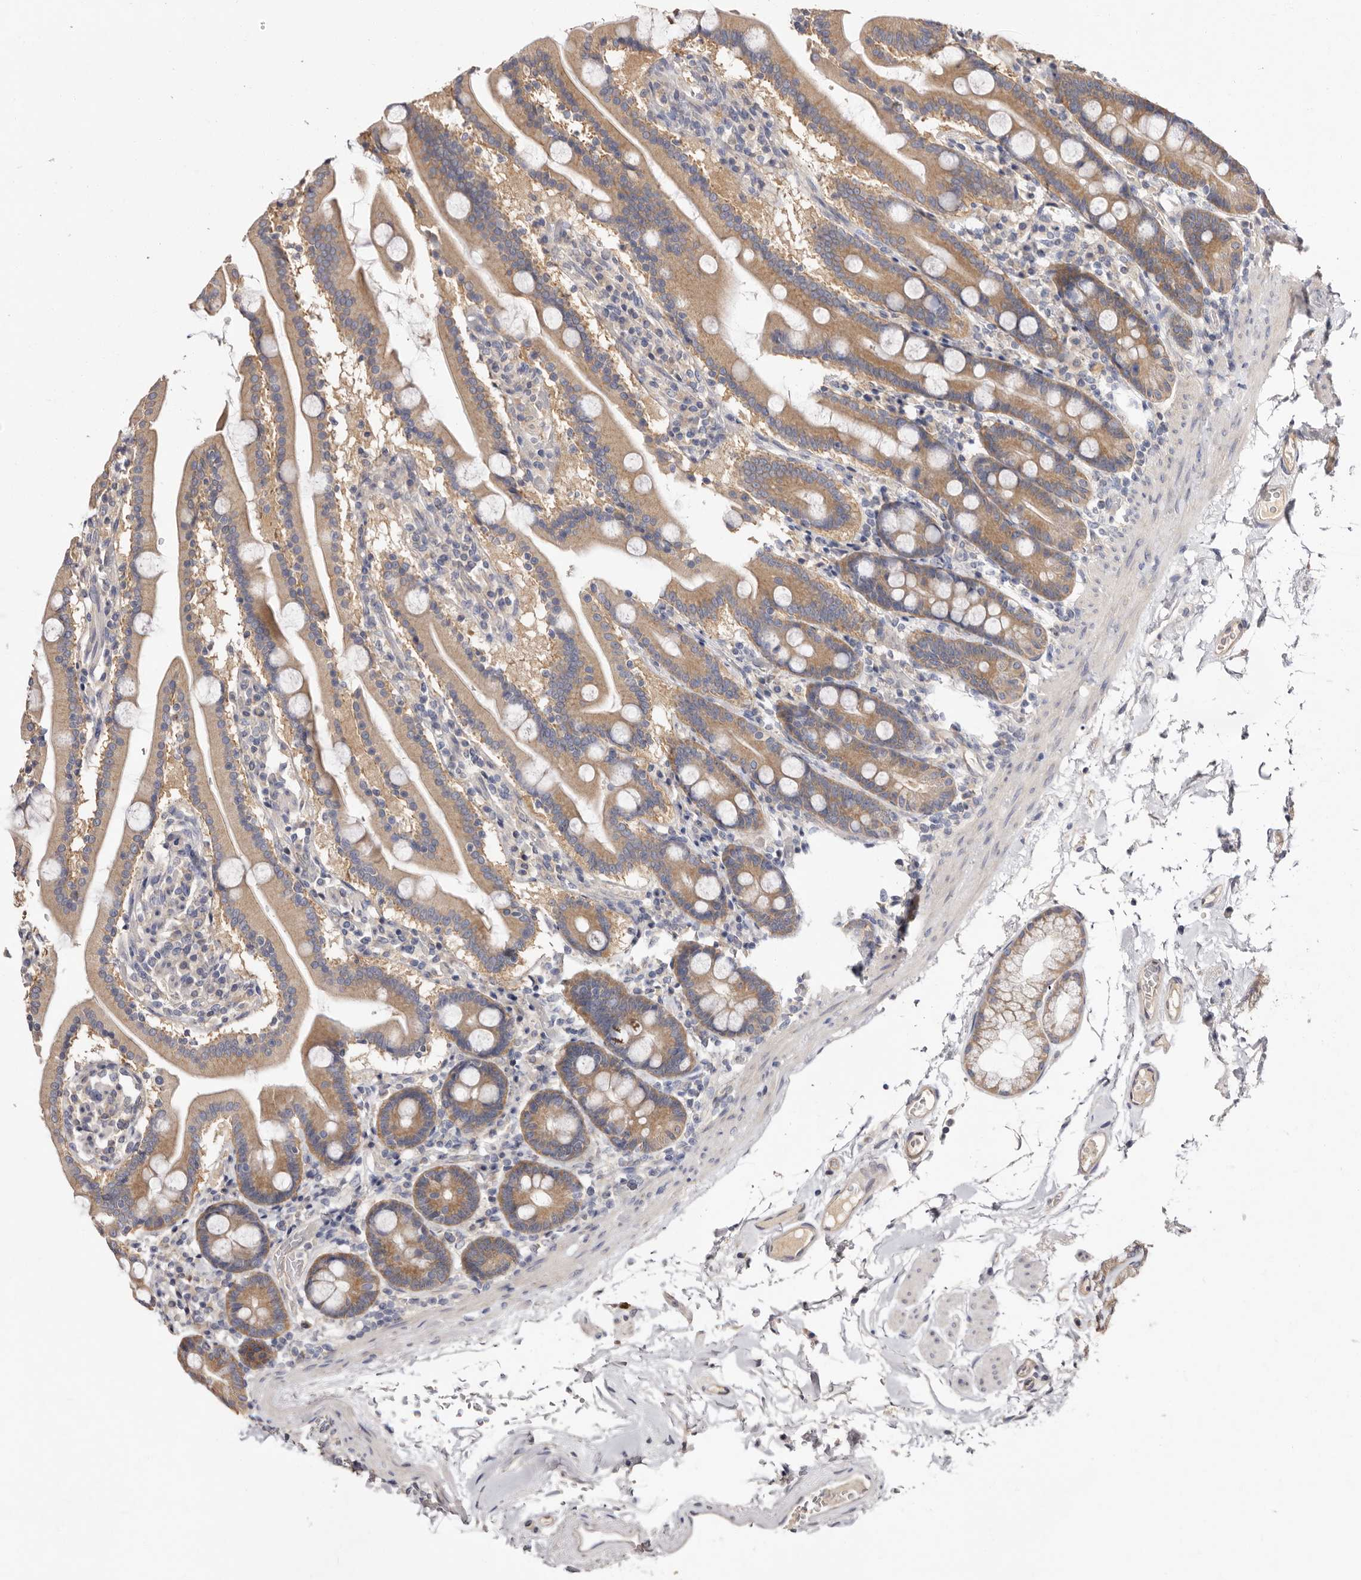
{"staining": {"intensity": "moderate", "quantity": ">75%", "location": "cytoplasmic/membranous"}, "tissue": "duodenum", "cell_type": "Glandular cells", "image_type": "normal", "snomed": [{"axis": "morphology", "description": "Normal tissue, NOS"}, {"axis": "topography", "description": "Duodenum"}], "caption": "Brown immunohistochemical staining in normal duodenum demonstrates moderate cytoplasmic/membranous positivity in approximately >75% of glandular cells. The protein of interest is shown in brown color, while the nuclei are stained blue.", "gene": "FAM167B", "patient": {"sex": "male", "age": 55}}